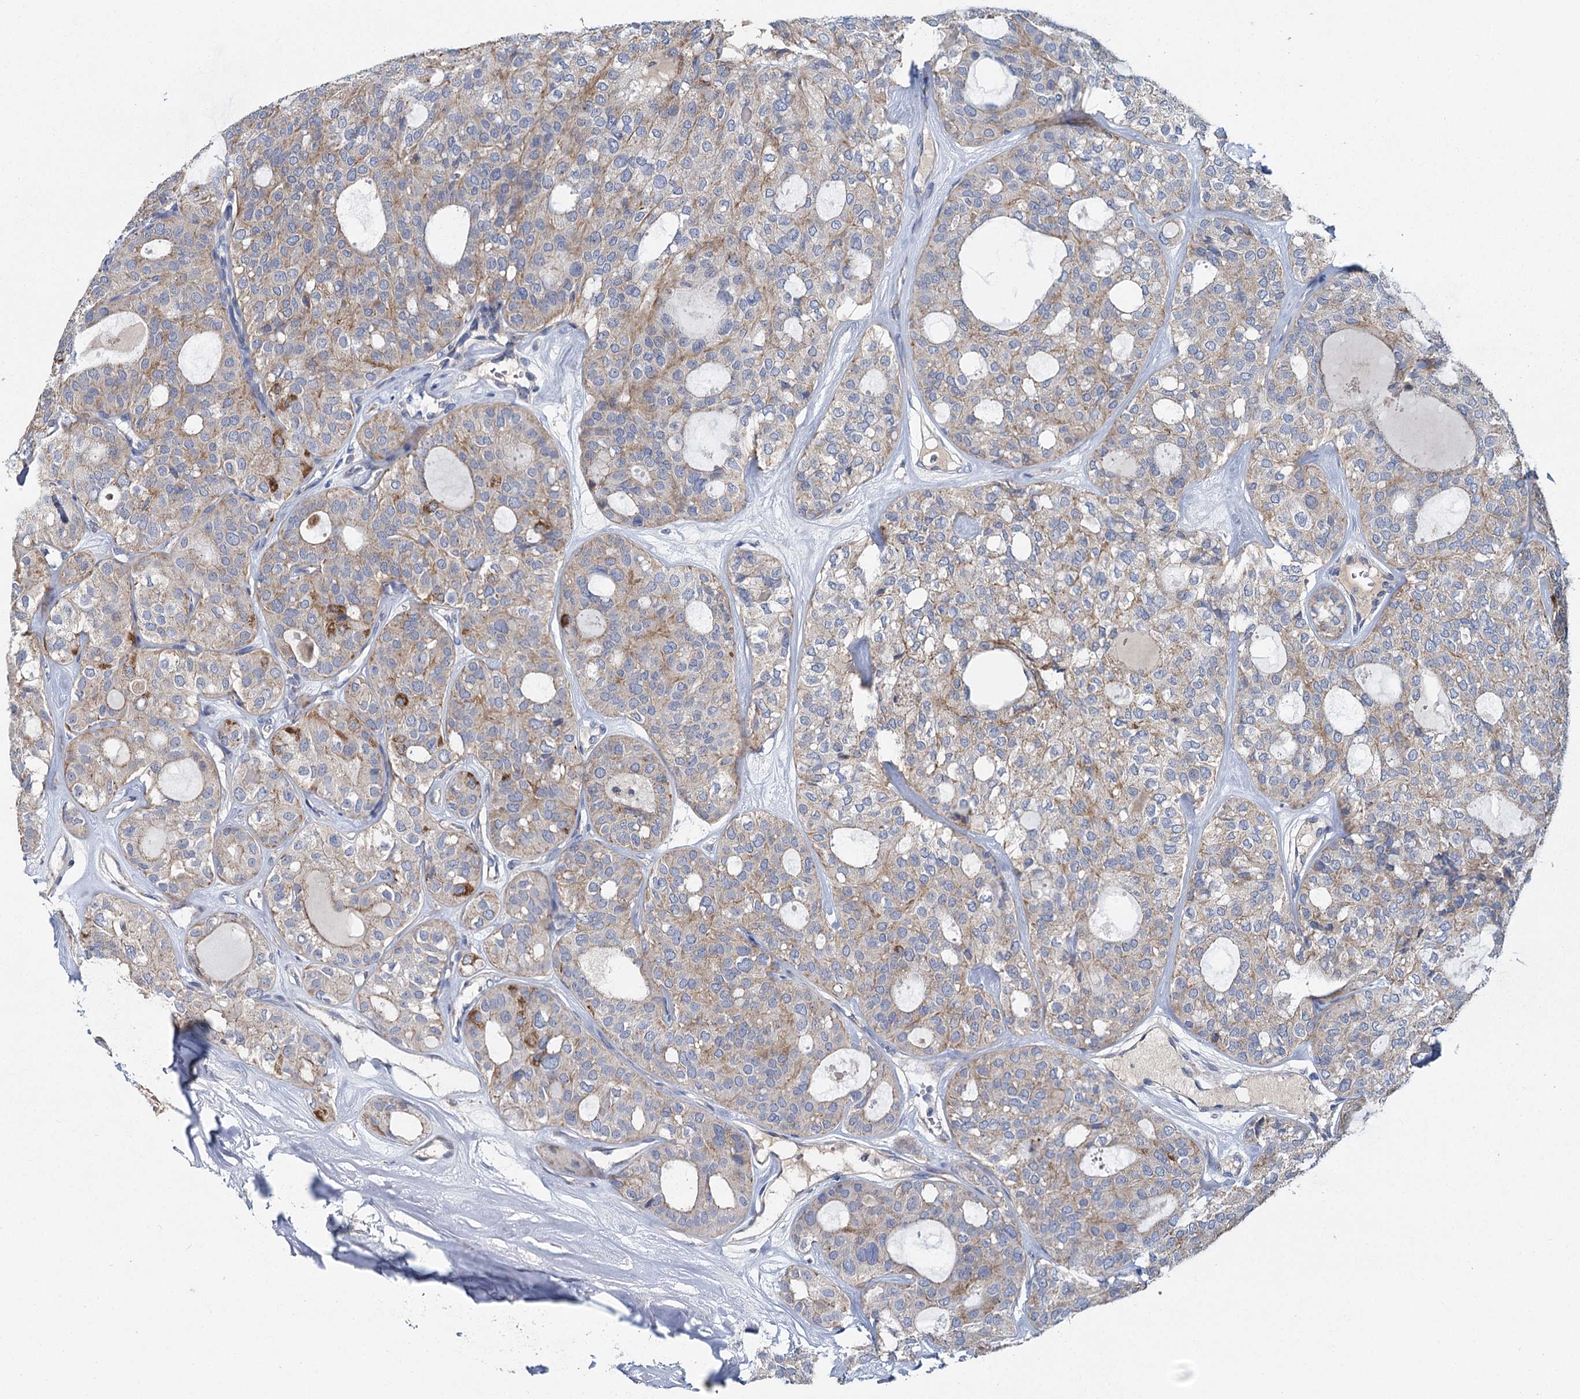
{"staining": {"intensity": "moderate", "quantity": "<25%", "location": "cytoplasmic/membranous"}, "tissue": "thyroid cancer", "cell_type": "Tumor cells", "image_type": "cancer", "snomed": [{"axis": "morphology", "description": "Follicular adenoma carcinoma, NOS"}, {"axis": "topography", "description": "Thyroid gland"}], "caption": "This photomicrograph reveals immunohistochemistry (IHC) staining of human thyroid follicular adenoma carcinoma, with low moderate cytoplasmic/membranous staining in approximately <25% of tumor cells.", "gene": "ANKRD16", "patient": {"sex": "male", "age": 75}}